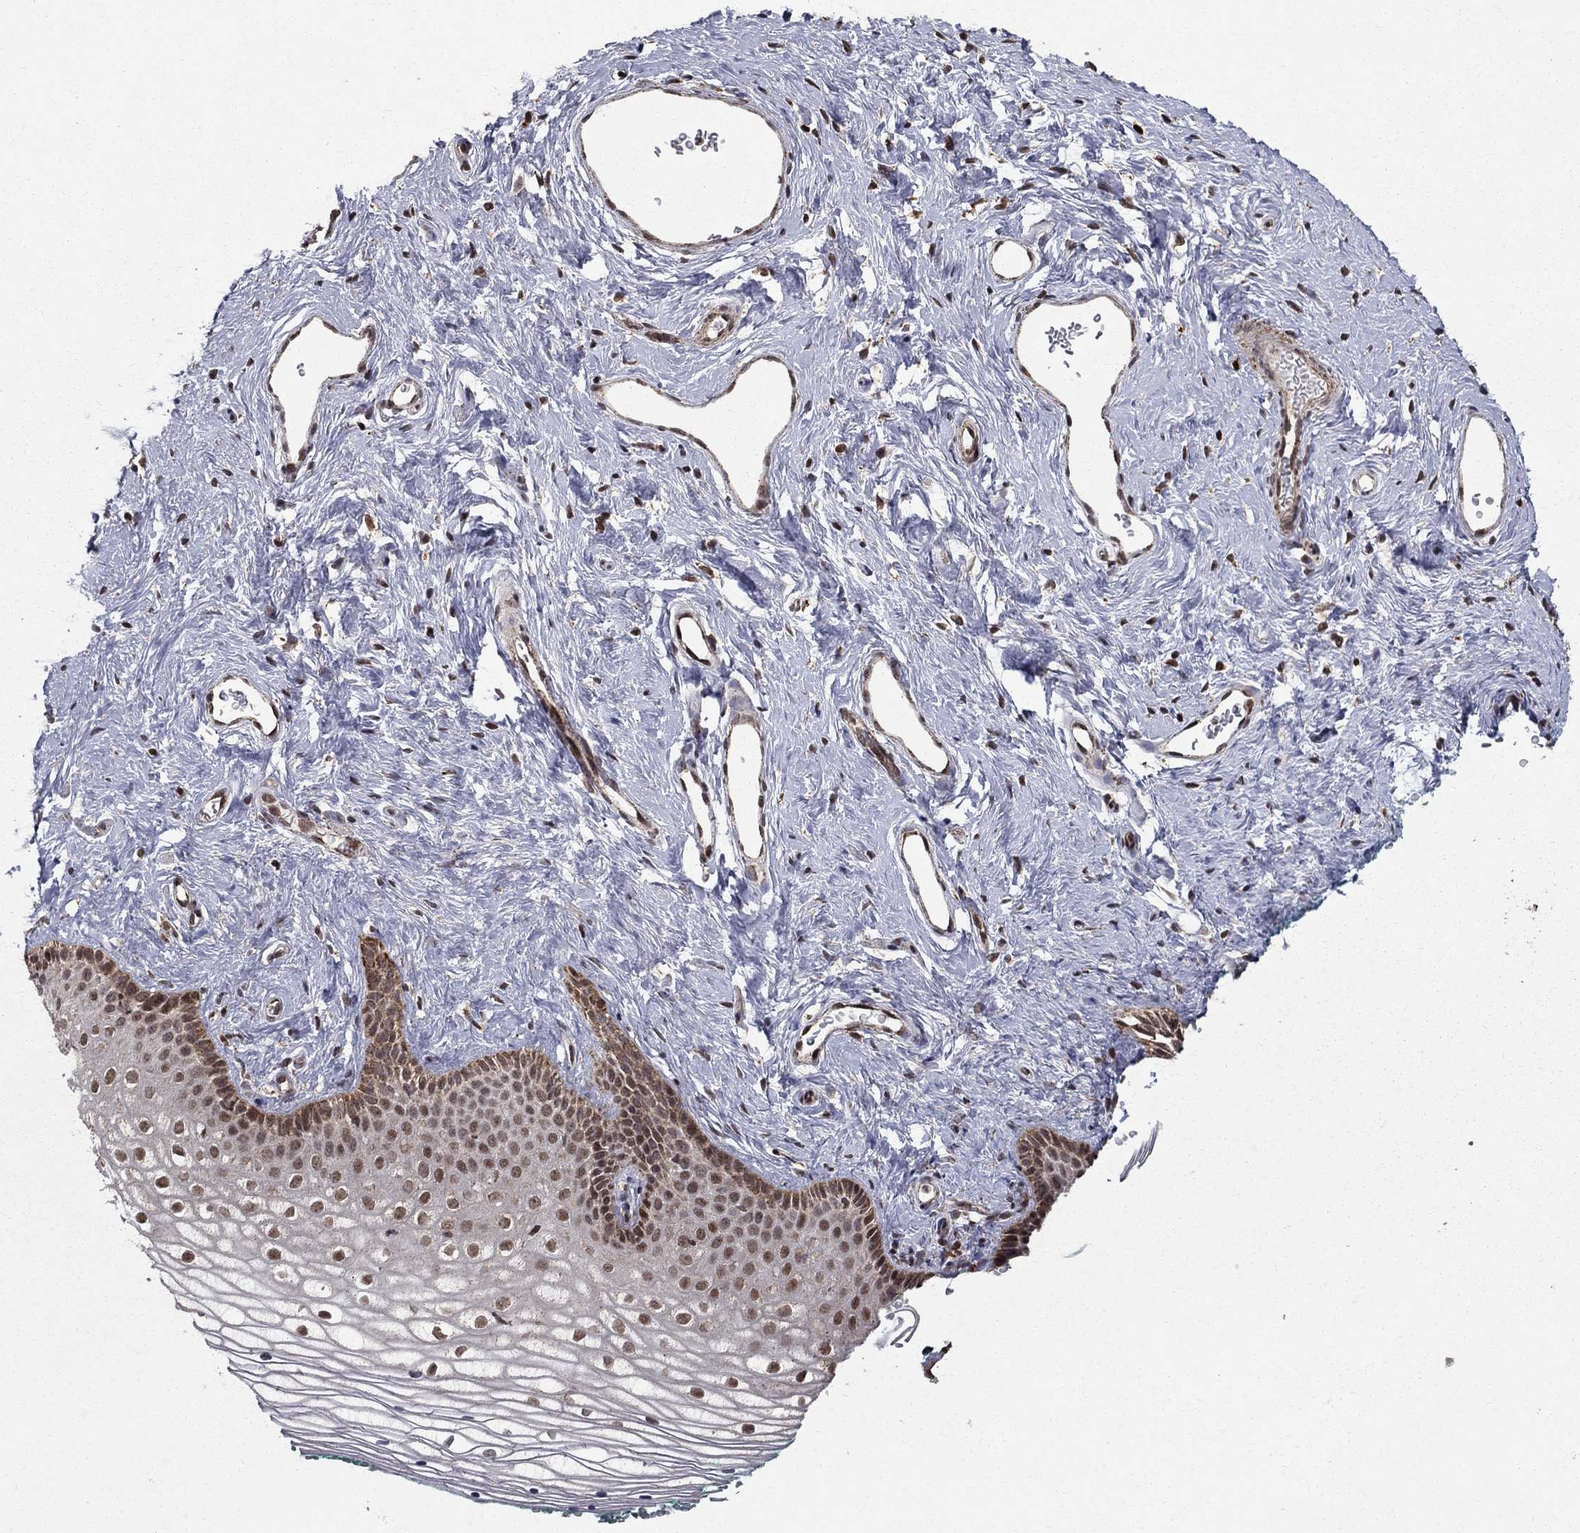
{"staining": {"intensity": "moderate", "quantity": "25%-75%", "location": "nuclear"}, "tissue": "vagina", "cell_type": "Squamous epithelial cells", "image_type": "normal", "snomed": [{"axis": "morphology", "description": "Normal tissue, NOS"}, {"axis": "topography", "description": "Vagina"}], "caption": "Protein analysis of unremarkable vagina demonstrates moderate nuclear staining in about 25%-75% of squamous epithelial cells.", "gene": "ACOT13", "patient": {"sex": "female", "age": 36}}